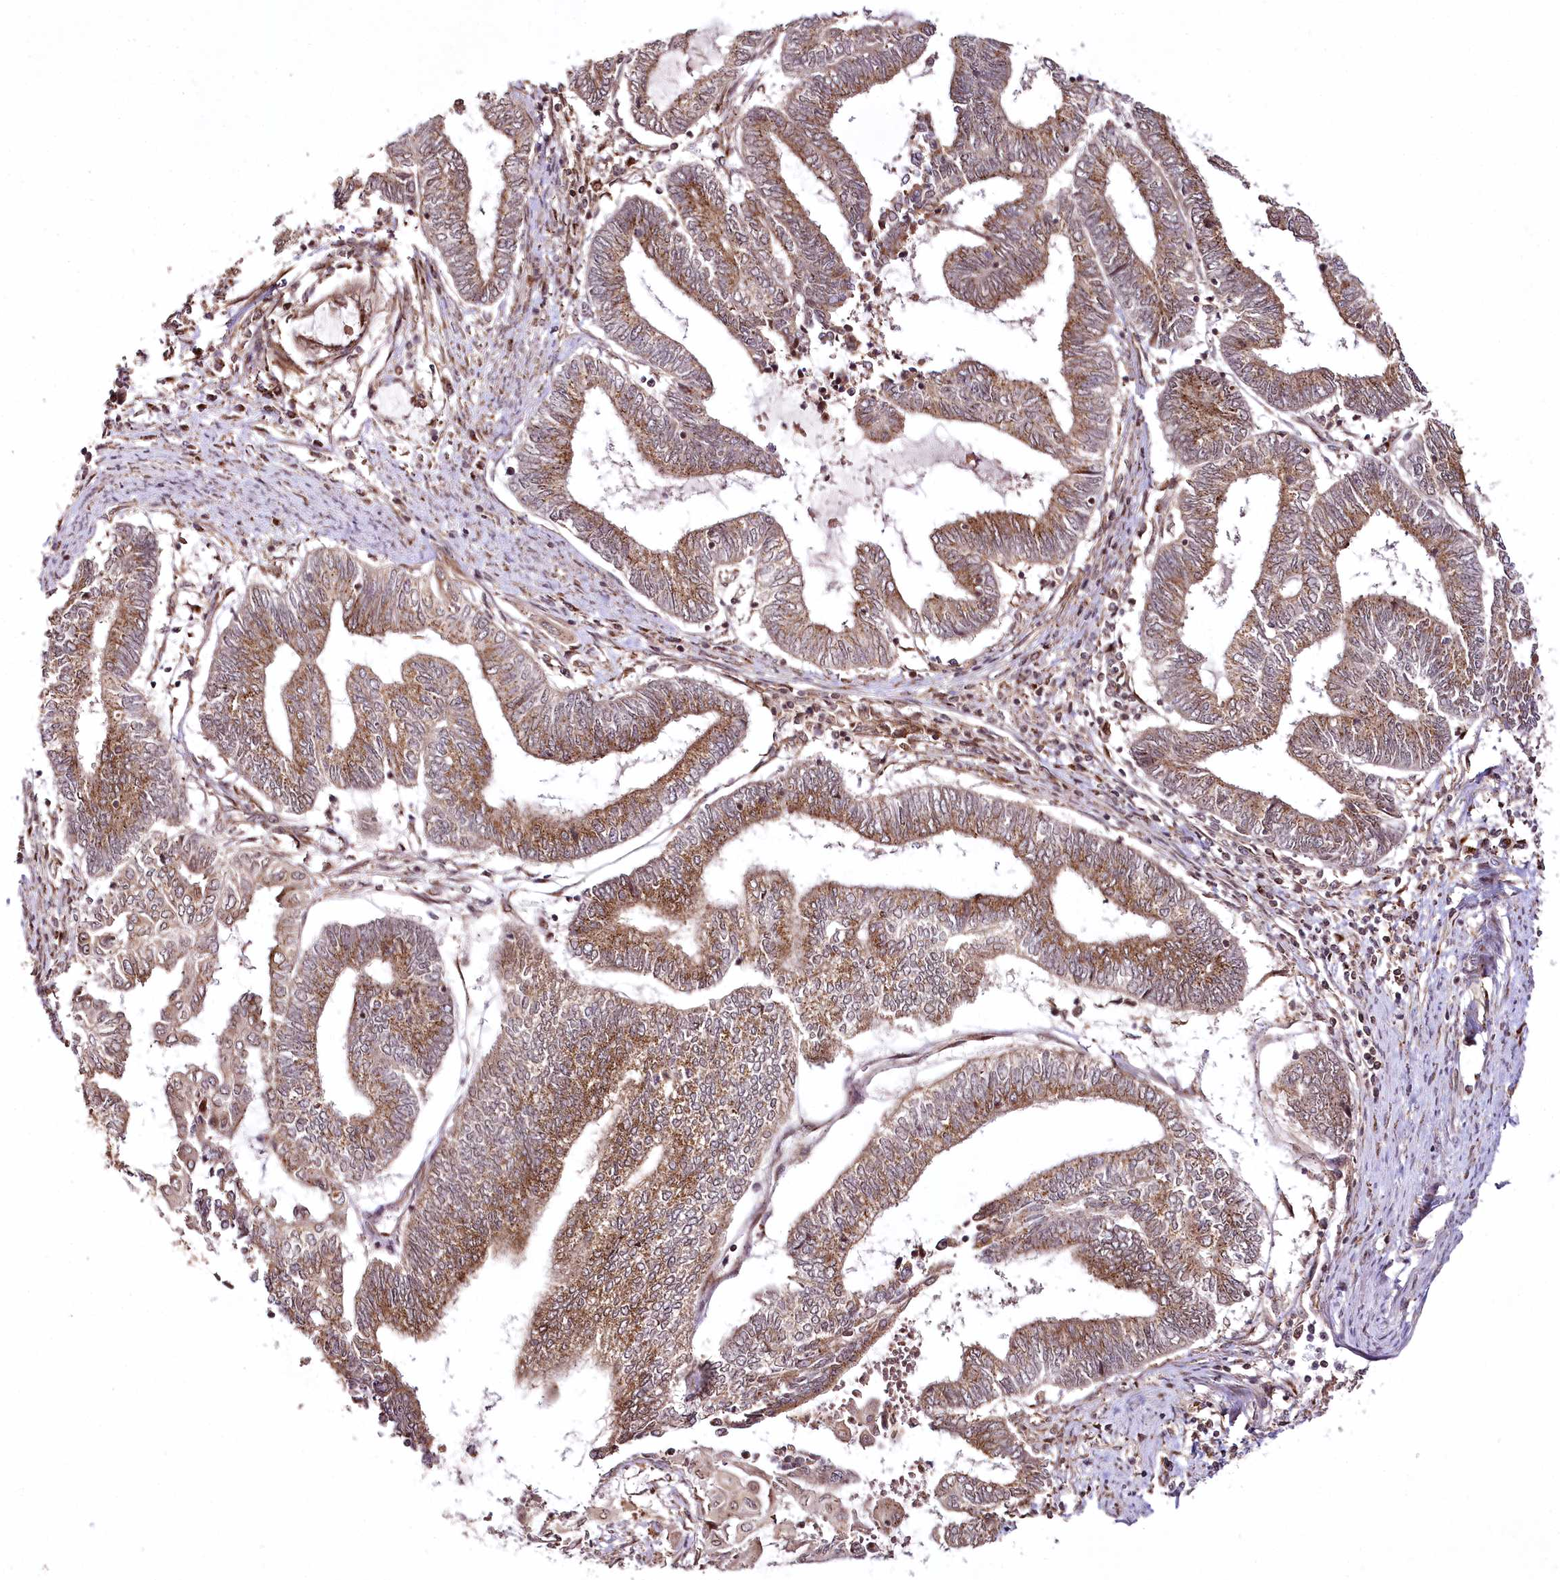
{"staining": {"intensity": "moderate", "quantity": ">75%", "location": "cytoplasmic/membranous"}, "tissue": "endometrial cancer", "cell_type": "Tumor cells", "image_type": "cancer", "snomed": [{"axis": "morphology", "description": "Adenocarcinoma, NOS"}, {"axis": "topography", "description": "Uterus"}, {"axis": "topography", "description": "Endometrium"}], "caption": "Human endometrial cancer stained with a brown dye shows moderate cytoplasmic/membranous positive positivity in about >75% of tumor cells.", "gene": "COPG1", "patient": {"sex": "female", "age": 70}}